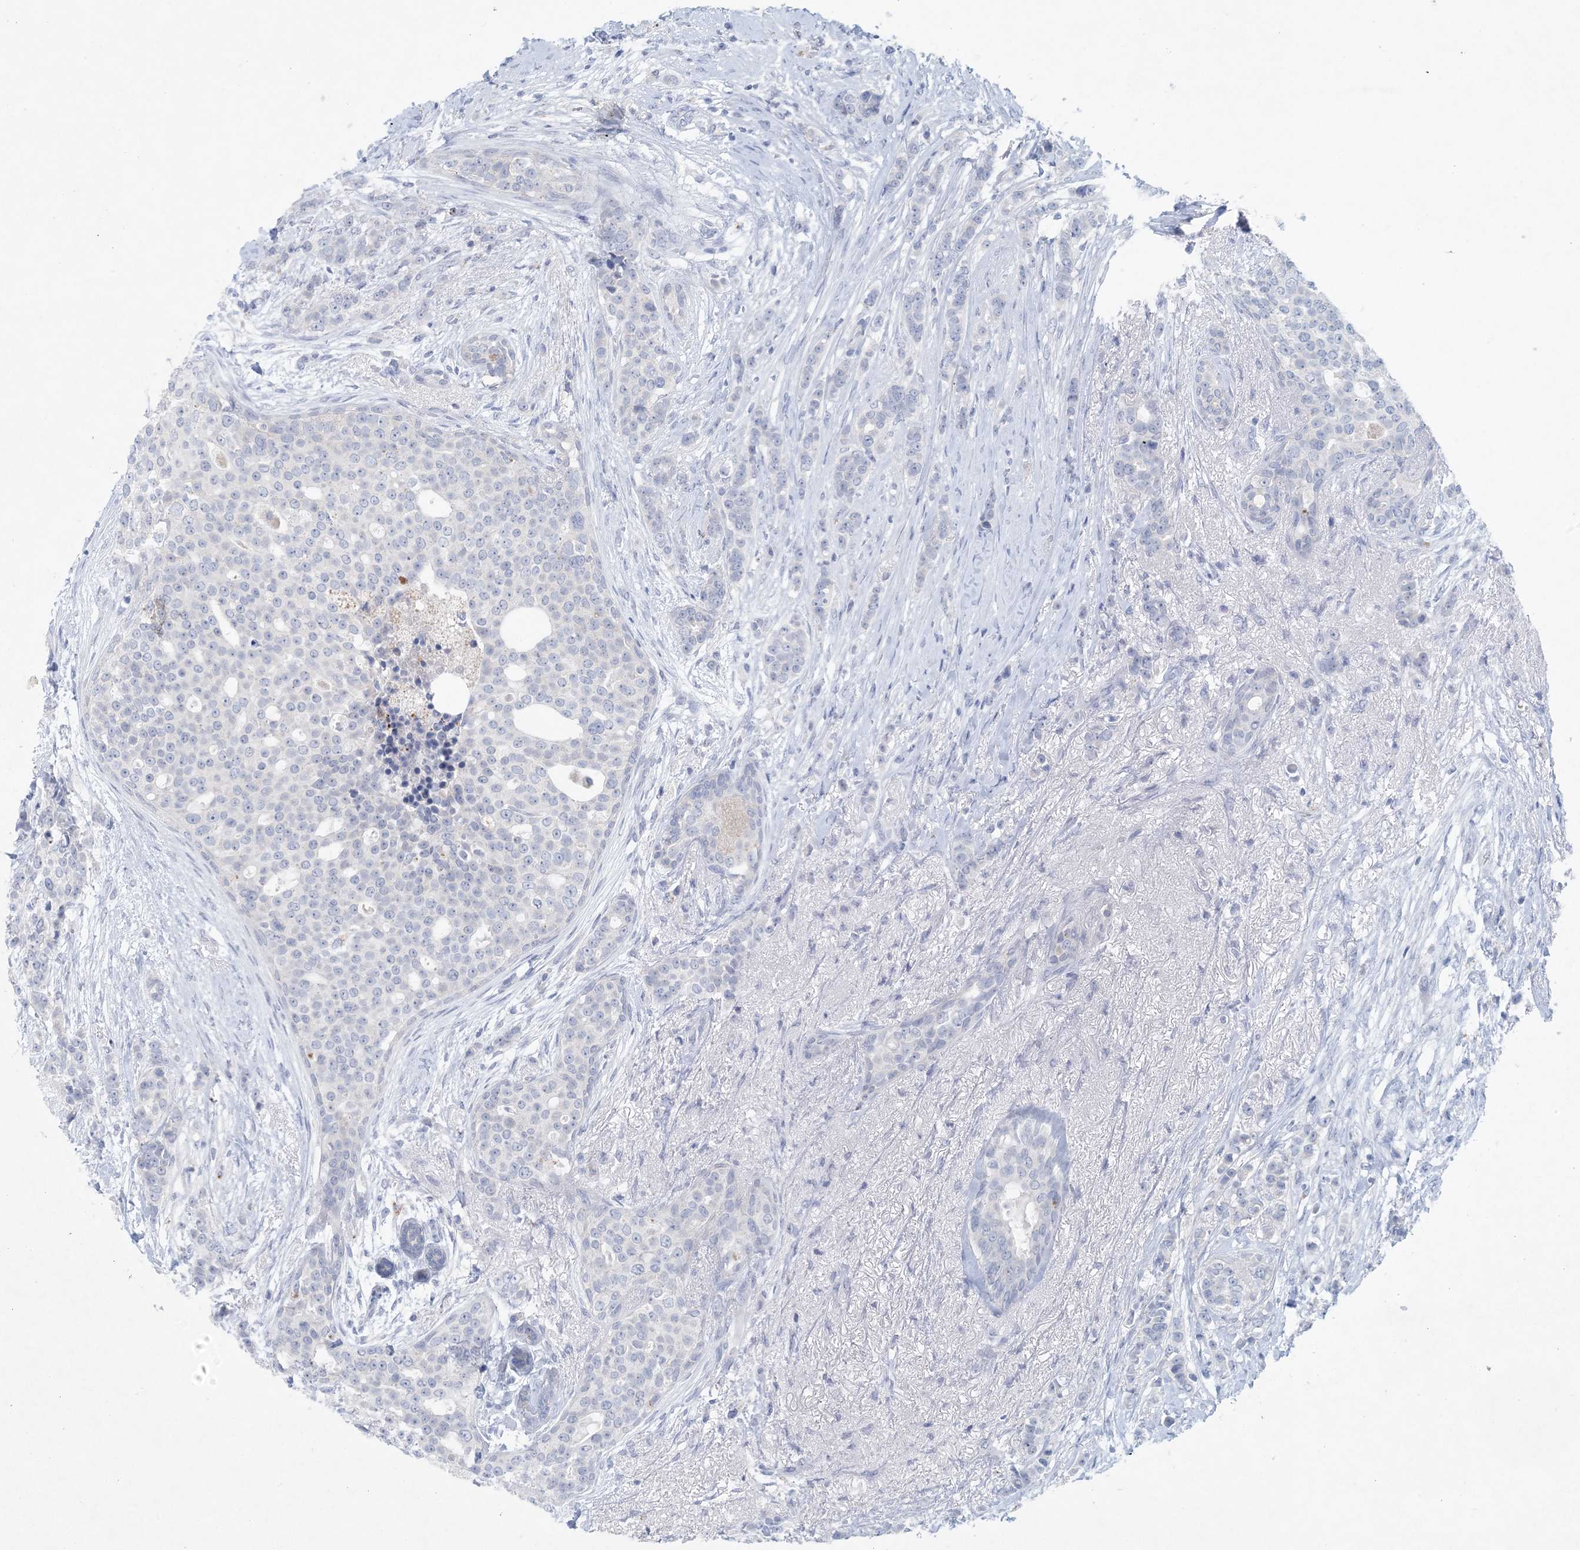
{"staining": {"intensity": "negative", "quantity": "none", "location": "none"}, "tissue": "breast cancer", "cell_type": "Tumor cells", "image_type": "cancer", "snomed": [{"axis": "morphology", "description": "Lobular carcinoma"}, {"axis": "topography", "description": "Breast"}], "caption": "An image of human lobular carcinoma (breast) is negative for staining in tumor cells.", "gene": "GABRG1", "patient": {"sex": "female", "age": 51}}